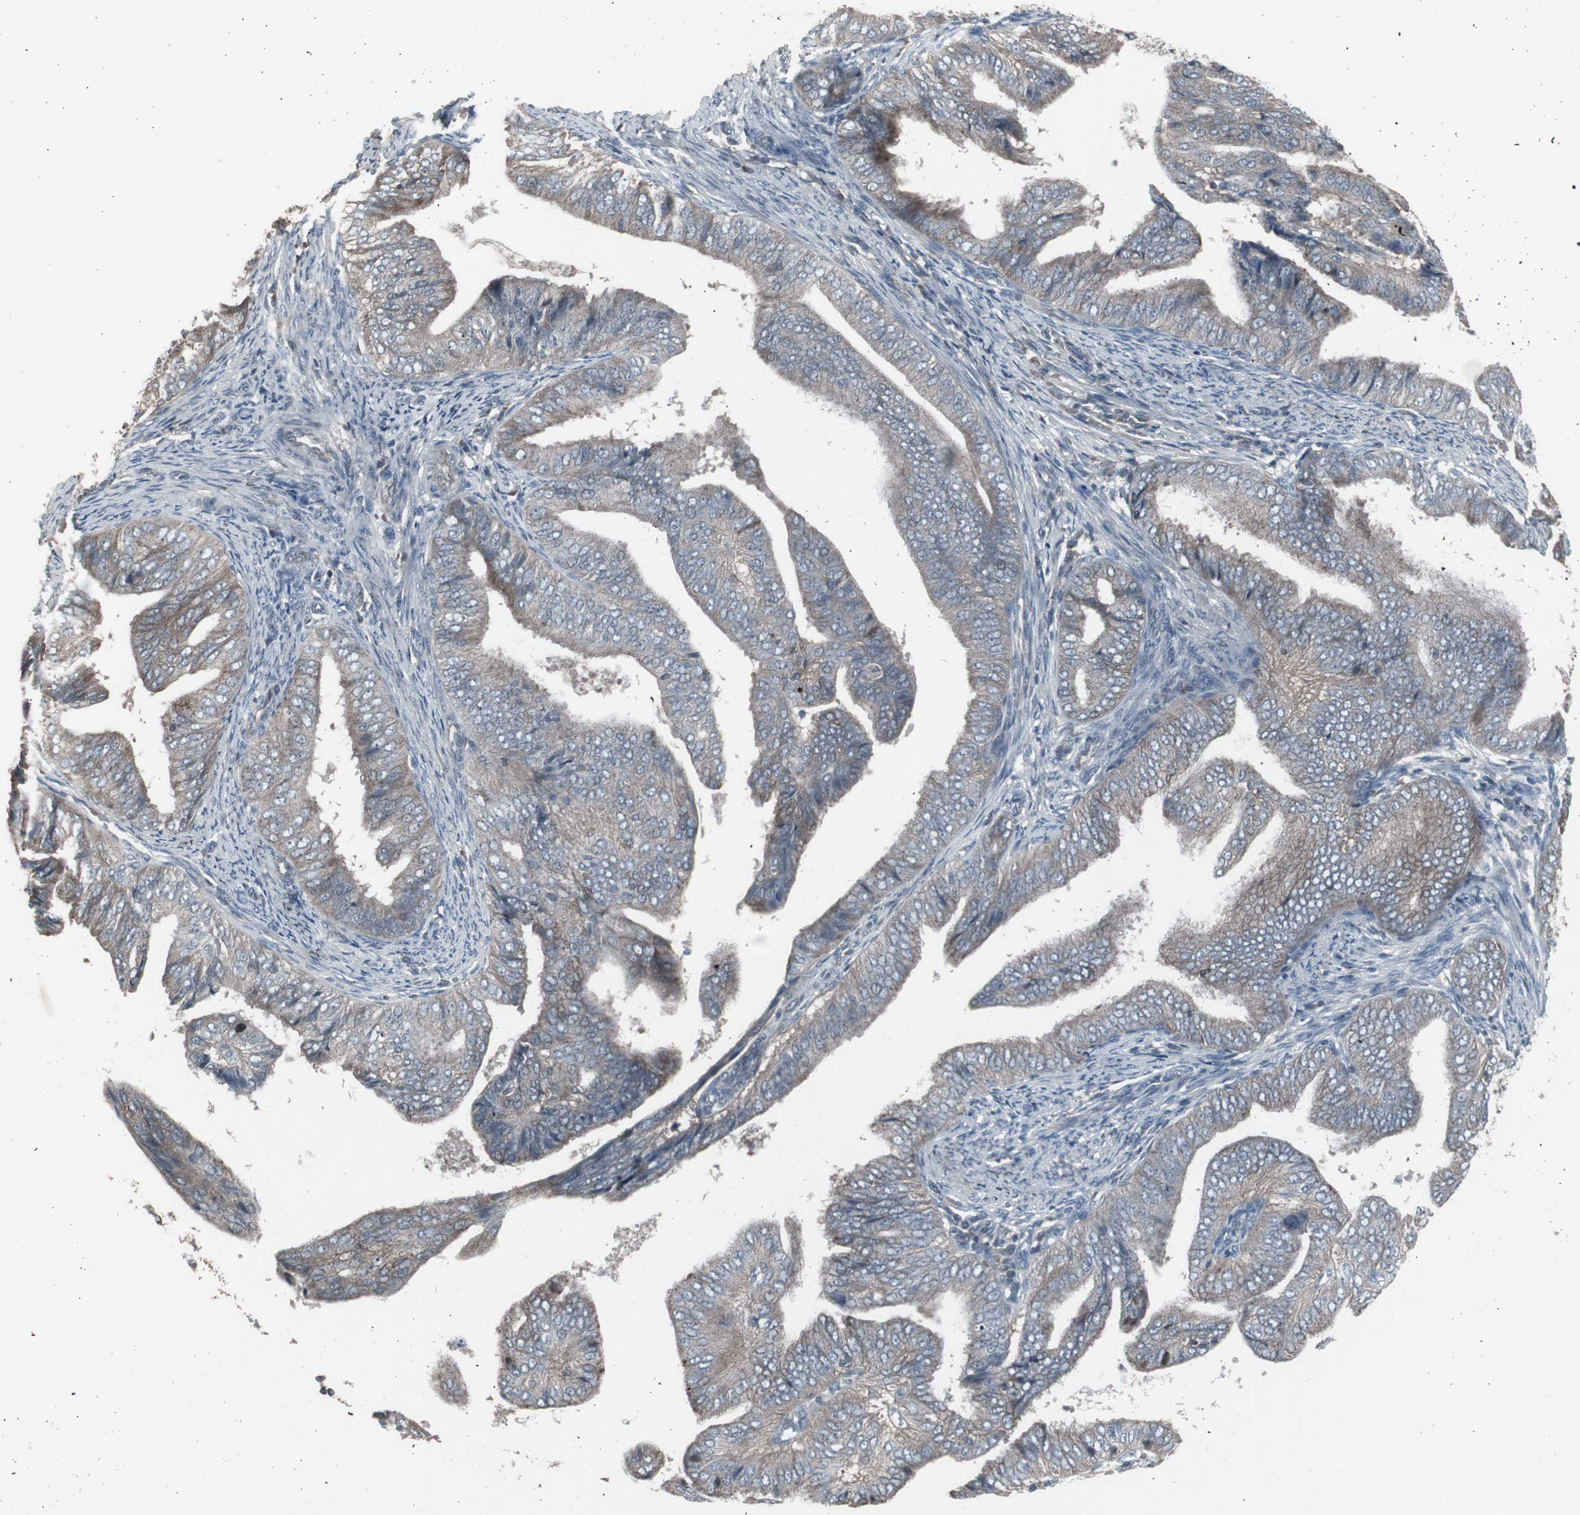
{"staining": {"intensity": "weak", "quantity": "<25%", "location": "cytoplasmic/membranous"}, "tissue": "endometrial cancer", "cell_type": "Tumor cells", "image_type": "cancer", "snomed": [{"axis": "morphology", "description": "Adenocarcinoma, NOS"}, {"axis": "topography", "description": "Endometrium"}], "caption": "Immunohistochemistry of human endometrial adenocarcinoma shows no positivity in tumor cells. Nuclei are stained in blue.", "gene": "SSTR2", "patient": {"sex": "female", "age": 58}}